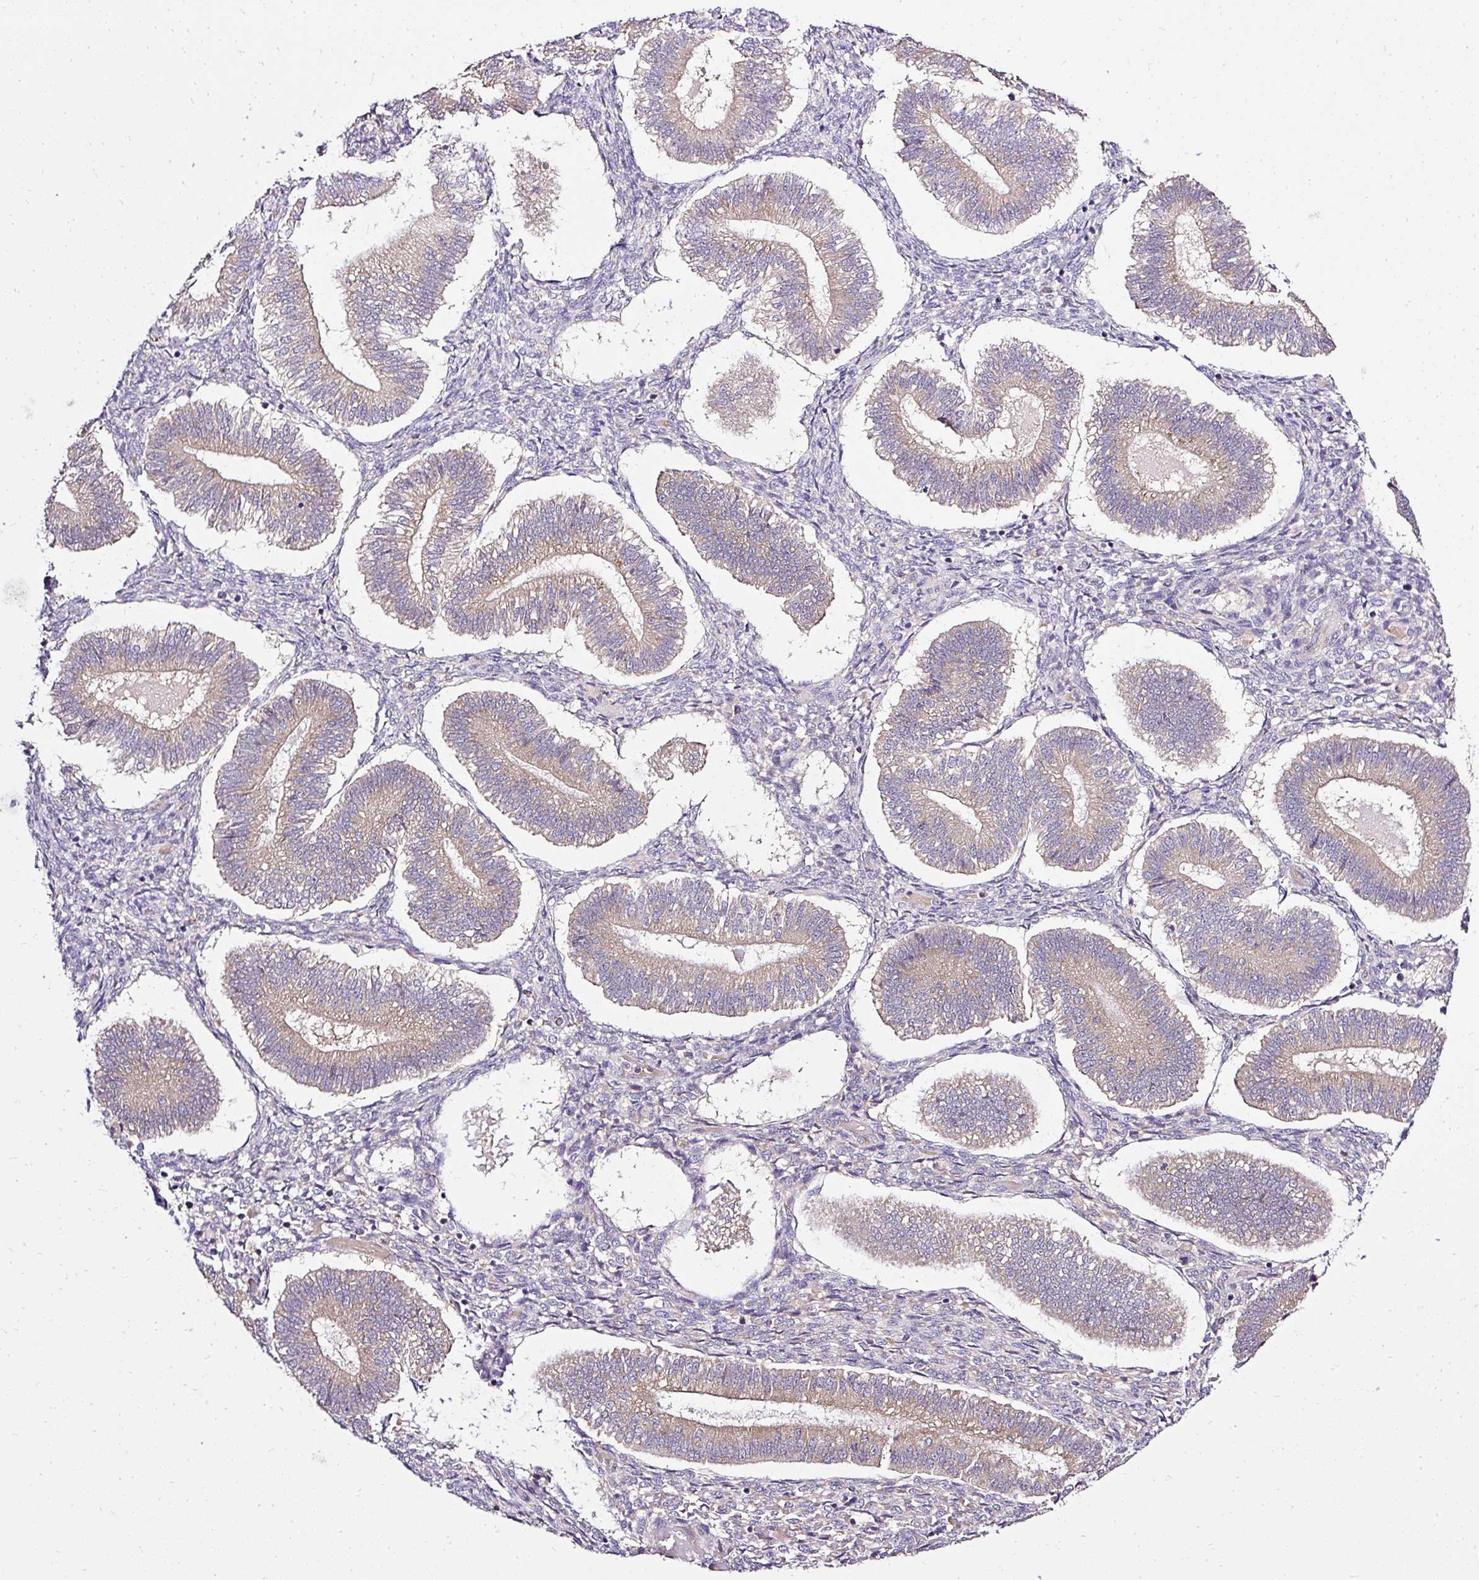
{"staining": {"intensity": "moderate", "quantity": "<25%", "location": "cytoplasmic/membranous"}, "tissue": "endometrium", "cell_type": "Cells in endometrial stroma", "image_type": "normal", "snomed": [{"axis": "morphology", "description": "Normal tissue, NOS"}, {"axis": "topography", "description": "Endometrium"}], "caption": "Immunohistochemical staining of normal human endometrium shows low levels of moderate cytoplasmic/membranous positivity in approximately <25% of cells in endometrial stroma.", "gene": "SEC63", "patient": {"sex": "female", "age": 25}}